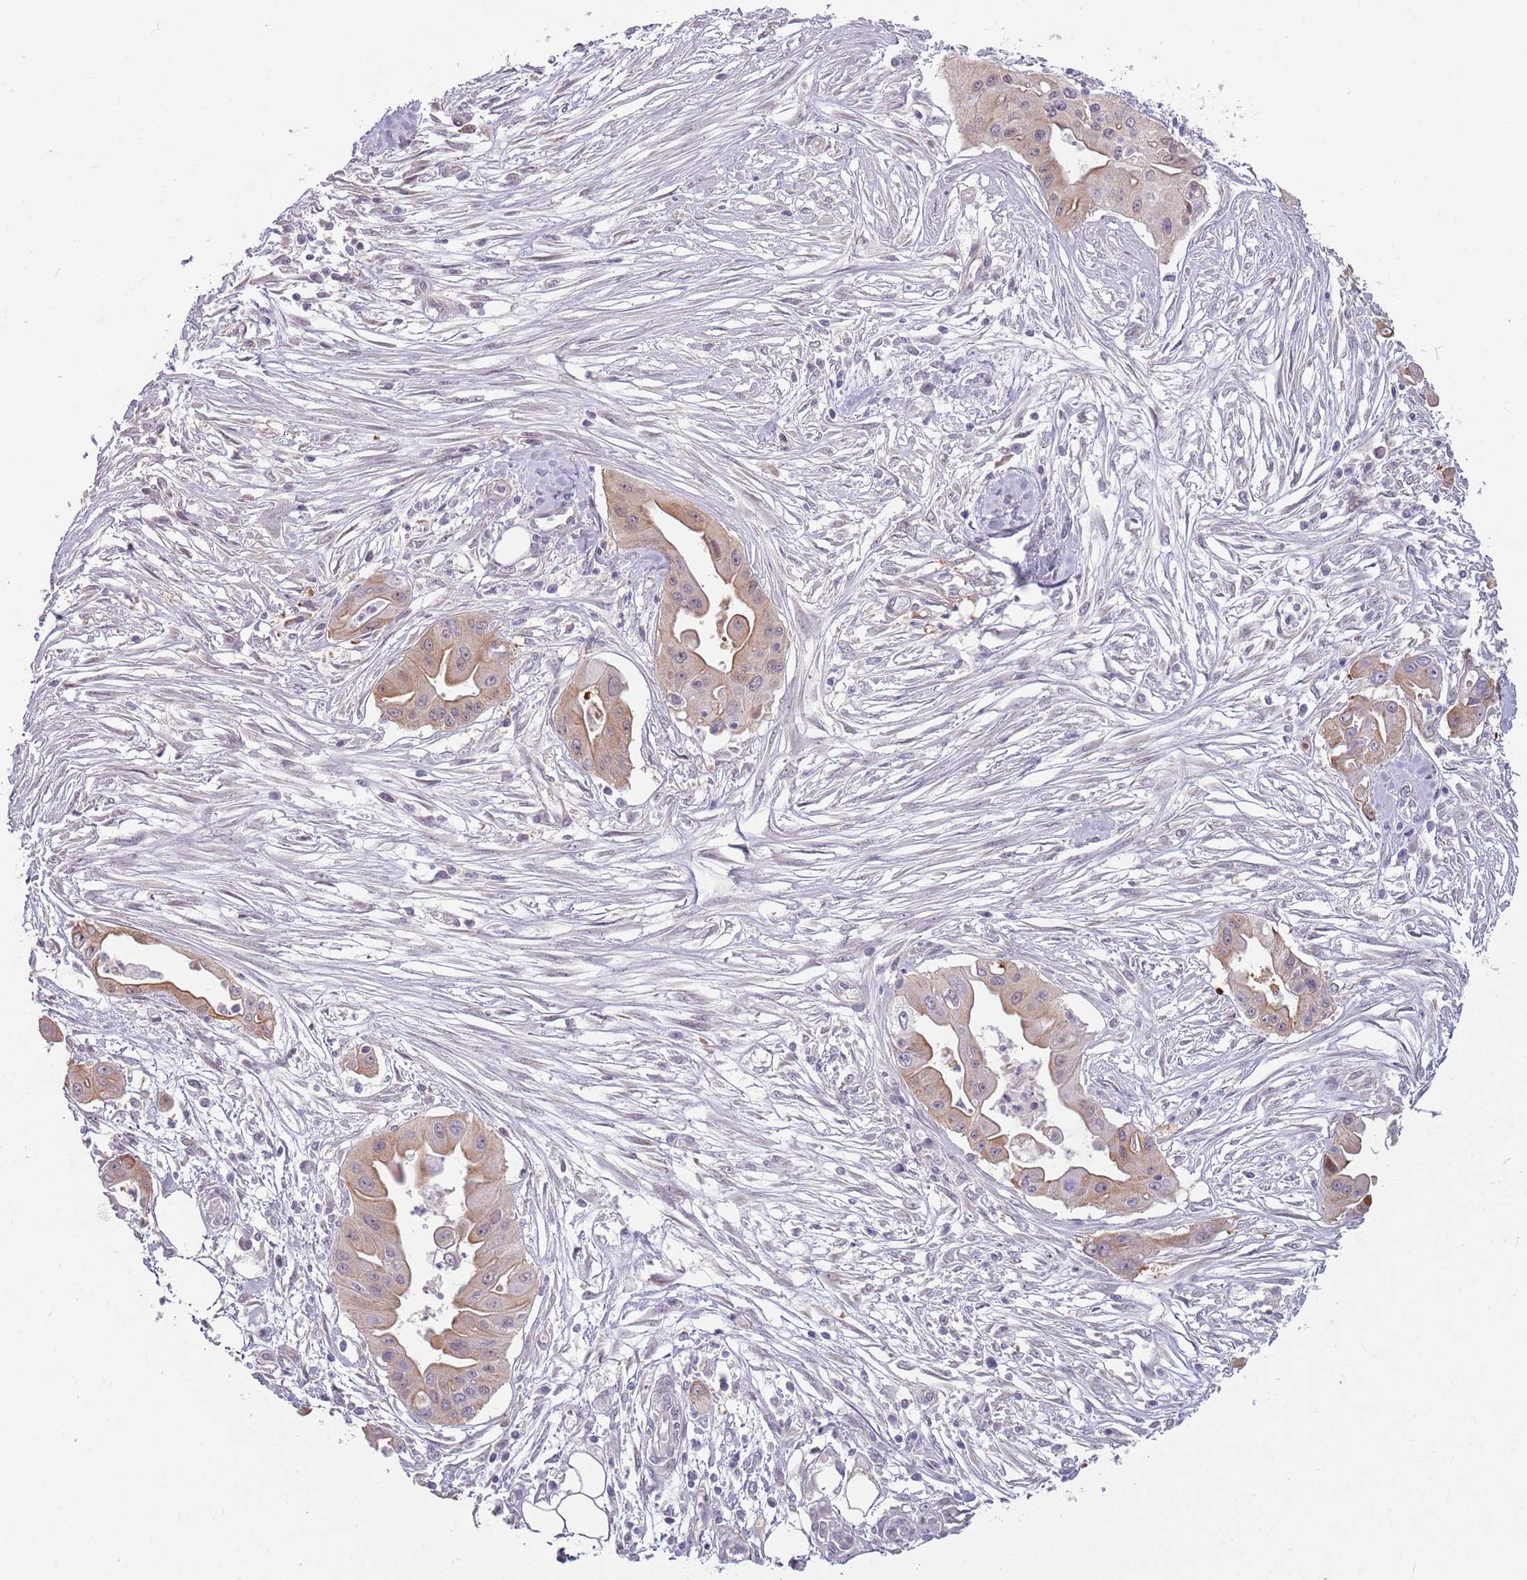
{"staining": {"intensity": "weak", "quantity": ">75%", "location": "cytoplasmic/membranous"}, "tissue": "ovarian cancer", "cell_type": "Tumor cells", "image_type": "cancer", "snomed": [{"axis": "morphology", "description": "Cystadenocarcinoma, mucinous, NOS"}, {"axis": "topography", "description": "Ovary"}], "caption": "Immunohistochemical staining of human mucinous cystadenocarcinoma (ovarian) exhibits low levels of weak cytoplasmic/membranous protein expression in approximately >75% of tumor cells.", "gene": "LDHD", "patient": {"sex": "female", "age": 70}}